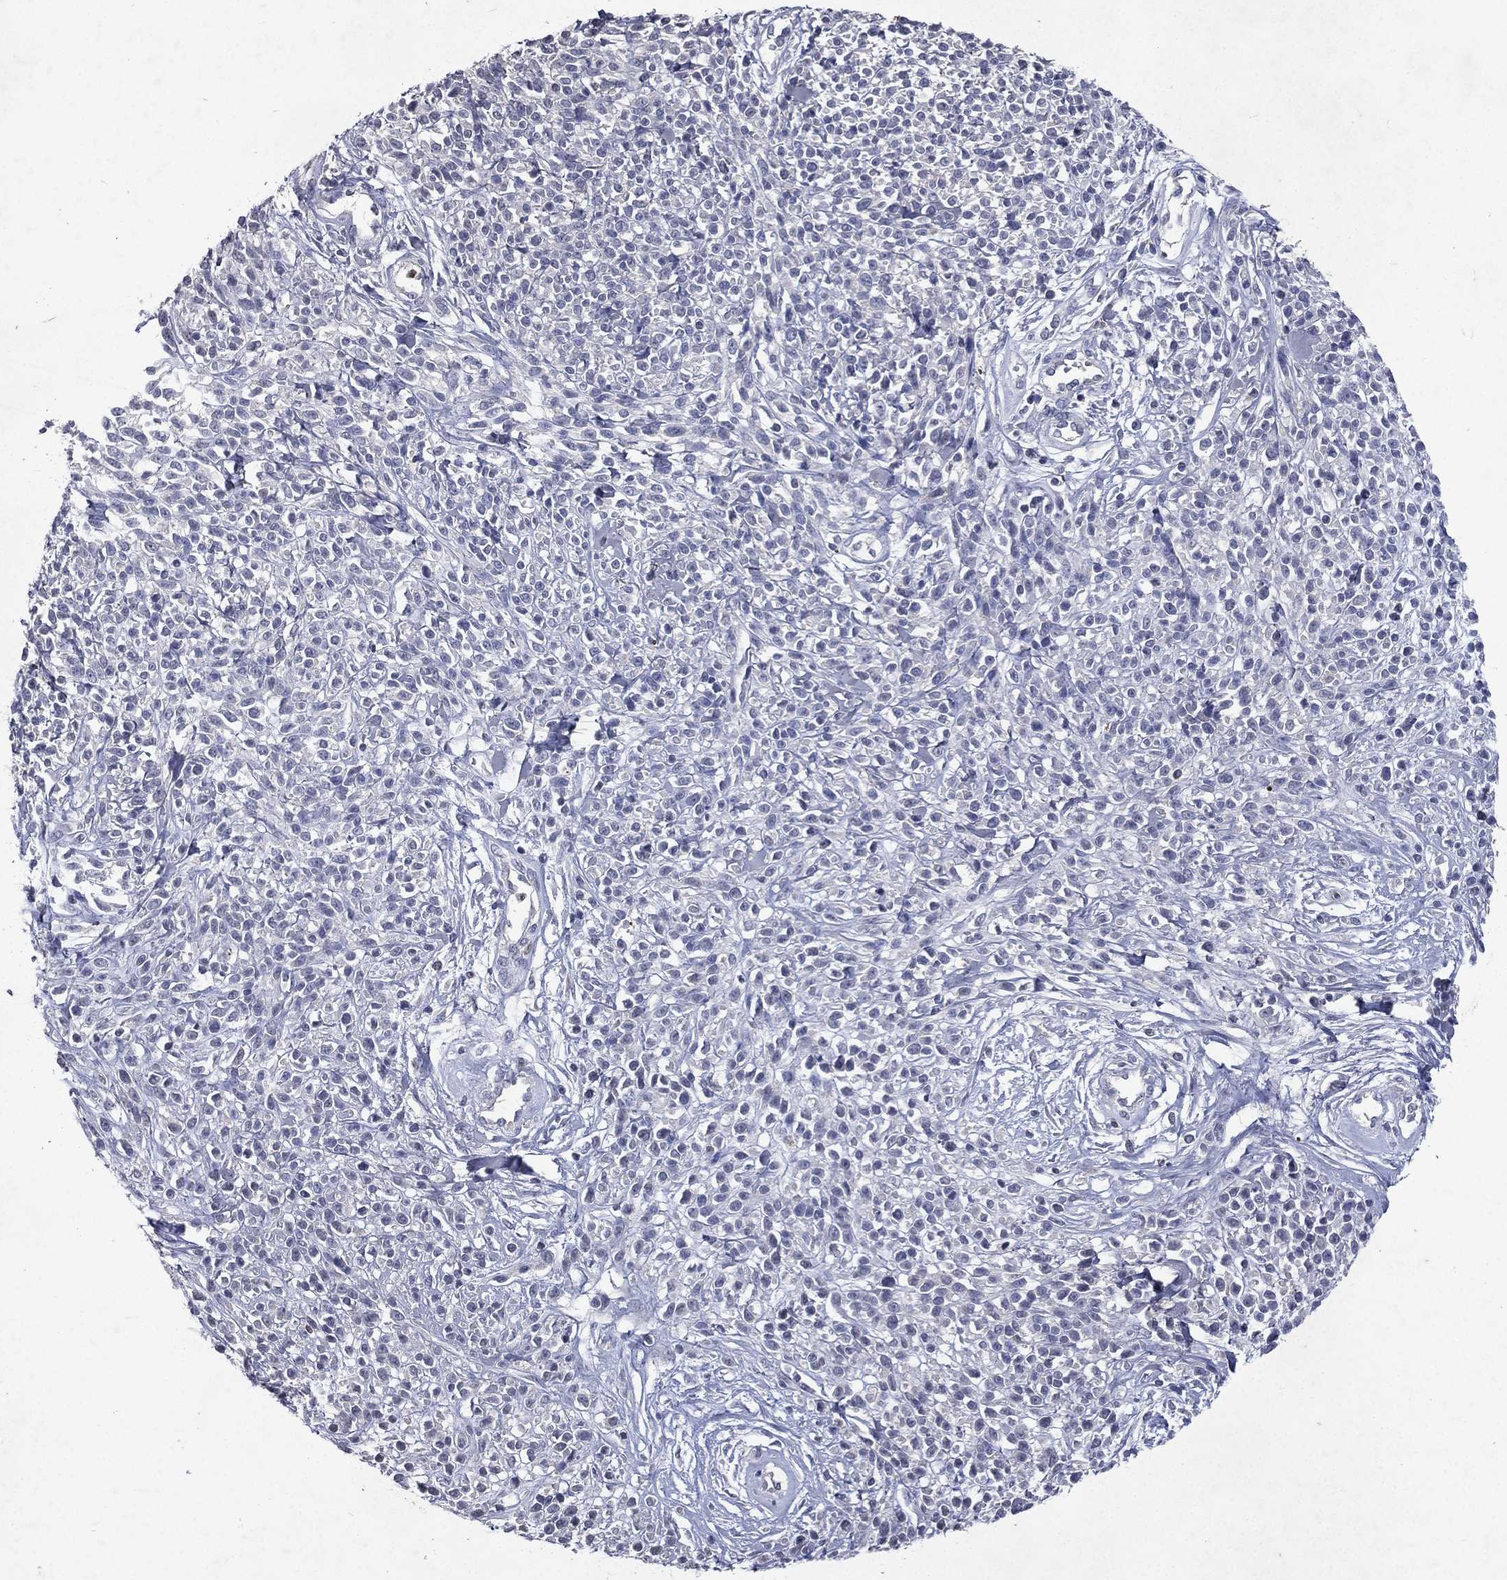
{"staining": {"intensity": "negative", "quantity": "none", "location": "none"}, "tissue": "melanoma", "cell_type": "Tumor cells", "image_type": "cancer", "snomed": [{"axis": "morphology", "description": "Malignant melanoma, NOS"}, {"axis": "topography", "description": "Skin"}, {"axis": "topography", "description": "Skin of trunk"}], "caption": "A high-resolution image shows IHC staining of malignant melanoma, which shows no significant expression in tumor cells. (Immunohistochemistry (ihc), brightfield microscopy, high magnification).", "gene": "SLC34A2", "patient": {"sex": "male", "age": 74}}